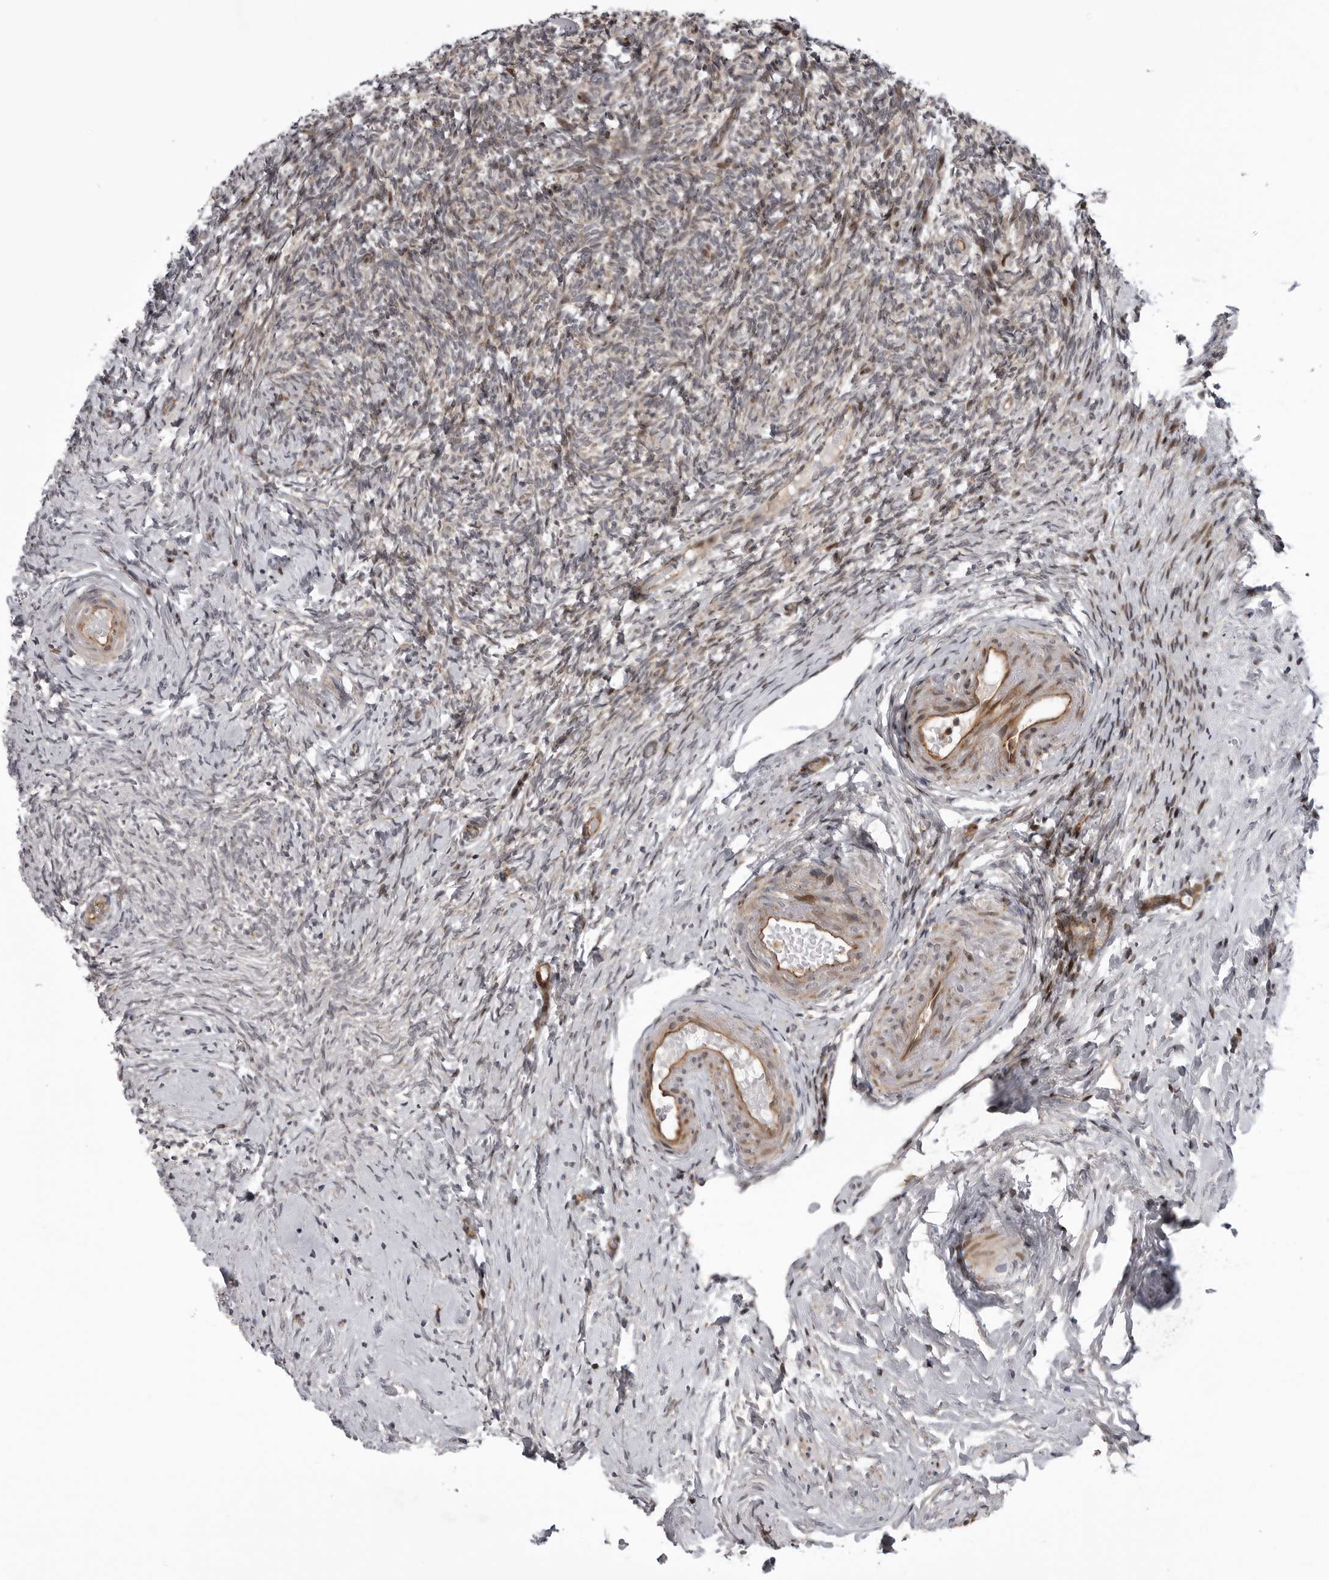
{"staining": {"intensity": "moderate", "quantity": "25%-75%", "location": "cytoplasmic/membranous,nuclear"}, "tissue": "ovary", "cell_type": "Ovarian stroma cells", "image_type": "normal", "snomed": [{"axis": "morphology", "description": "Normal tissue, NOS"}, {"axis": "topography", "description": "Ovary"}], "caption": "Ovarian stroma cells demonstrate medium levels of moderate cytoplasmic/membranous,nuclear staining in approximately 25%-75% of cells in benign human ovary.", "gene": "ABL1", "patient": {"sex": "female", "age": 60}}